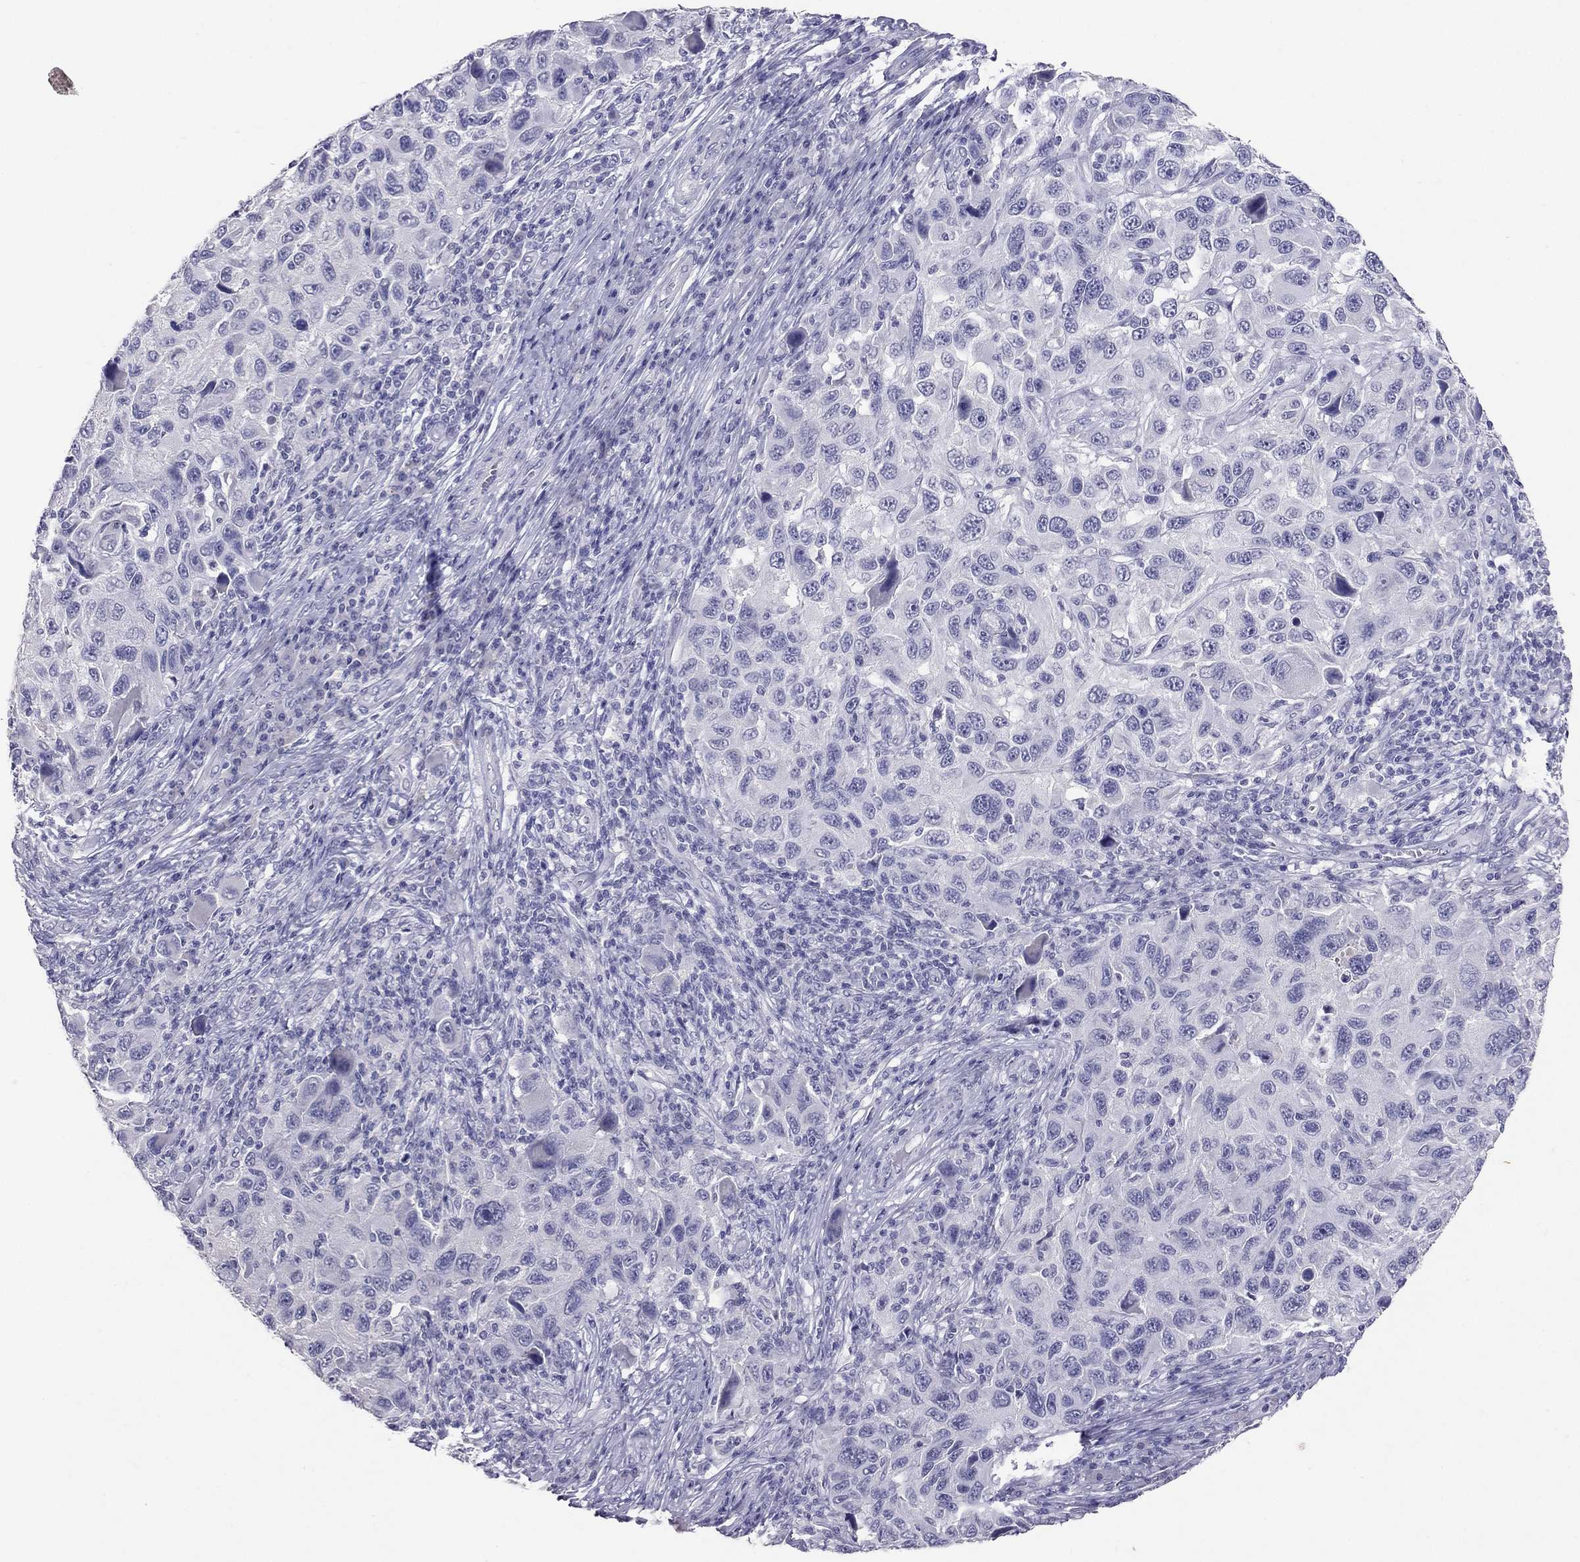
{"staining": {"intensity": "negative", "quantity": "none", "location": "none"}, "tissue": "melanoma", "cell_type": "Tumor cells", "image_type": "cancer", "snomed": [{"axis": "morphology", "description": "Malignant melanoma, NOS"}, {"axis": "topography", "description": "Skin"}], "caption": "A photomicrograph of melanoma stained for a protein shows no brown staining in tumor cells.", "gene": "PSMB11", "patient": {"sex": "male", "age": 53}}